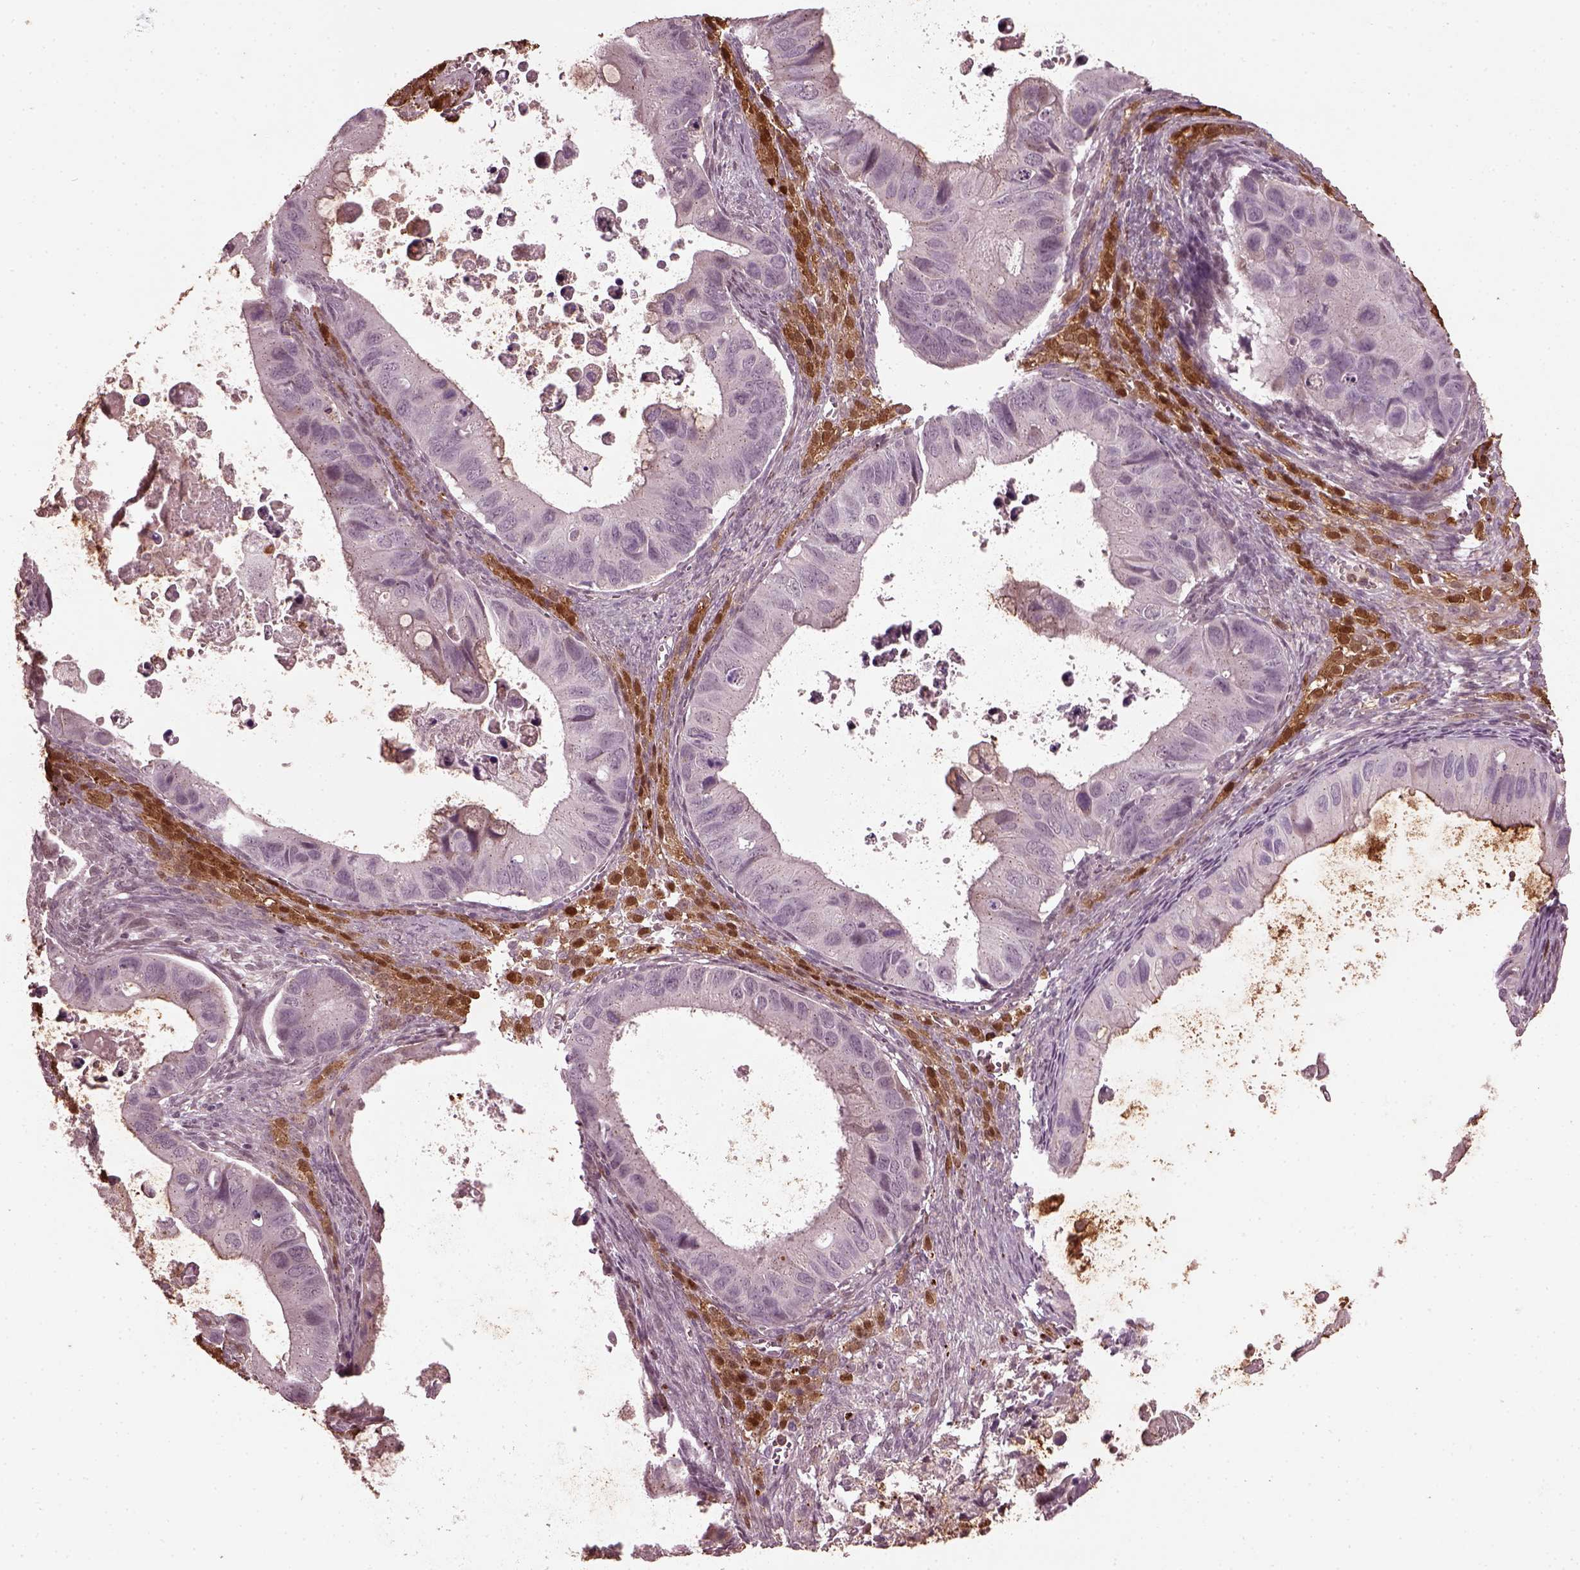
{"staining": {"intensity": "negative", "quantity": "none", "location": "none"}, "tissue": "ovarian cancer", "cell_type": "Tumor cells", "image_type": "cancer", "snomed": [{"axis": "morphology", "description": "Cystadenocarcinoma, mucinous, NOS"}, {"axis": "topography", "description": "Ovary"}], "caption": "An IHC histopathology image of ovarian cancer is shown. There is no staining in tumor cells of ovarian cancer.", "gene": "RUFY3", "patient": {"sex": "female", "age": 64}}